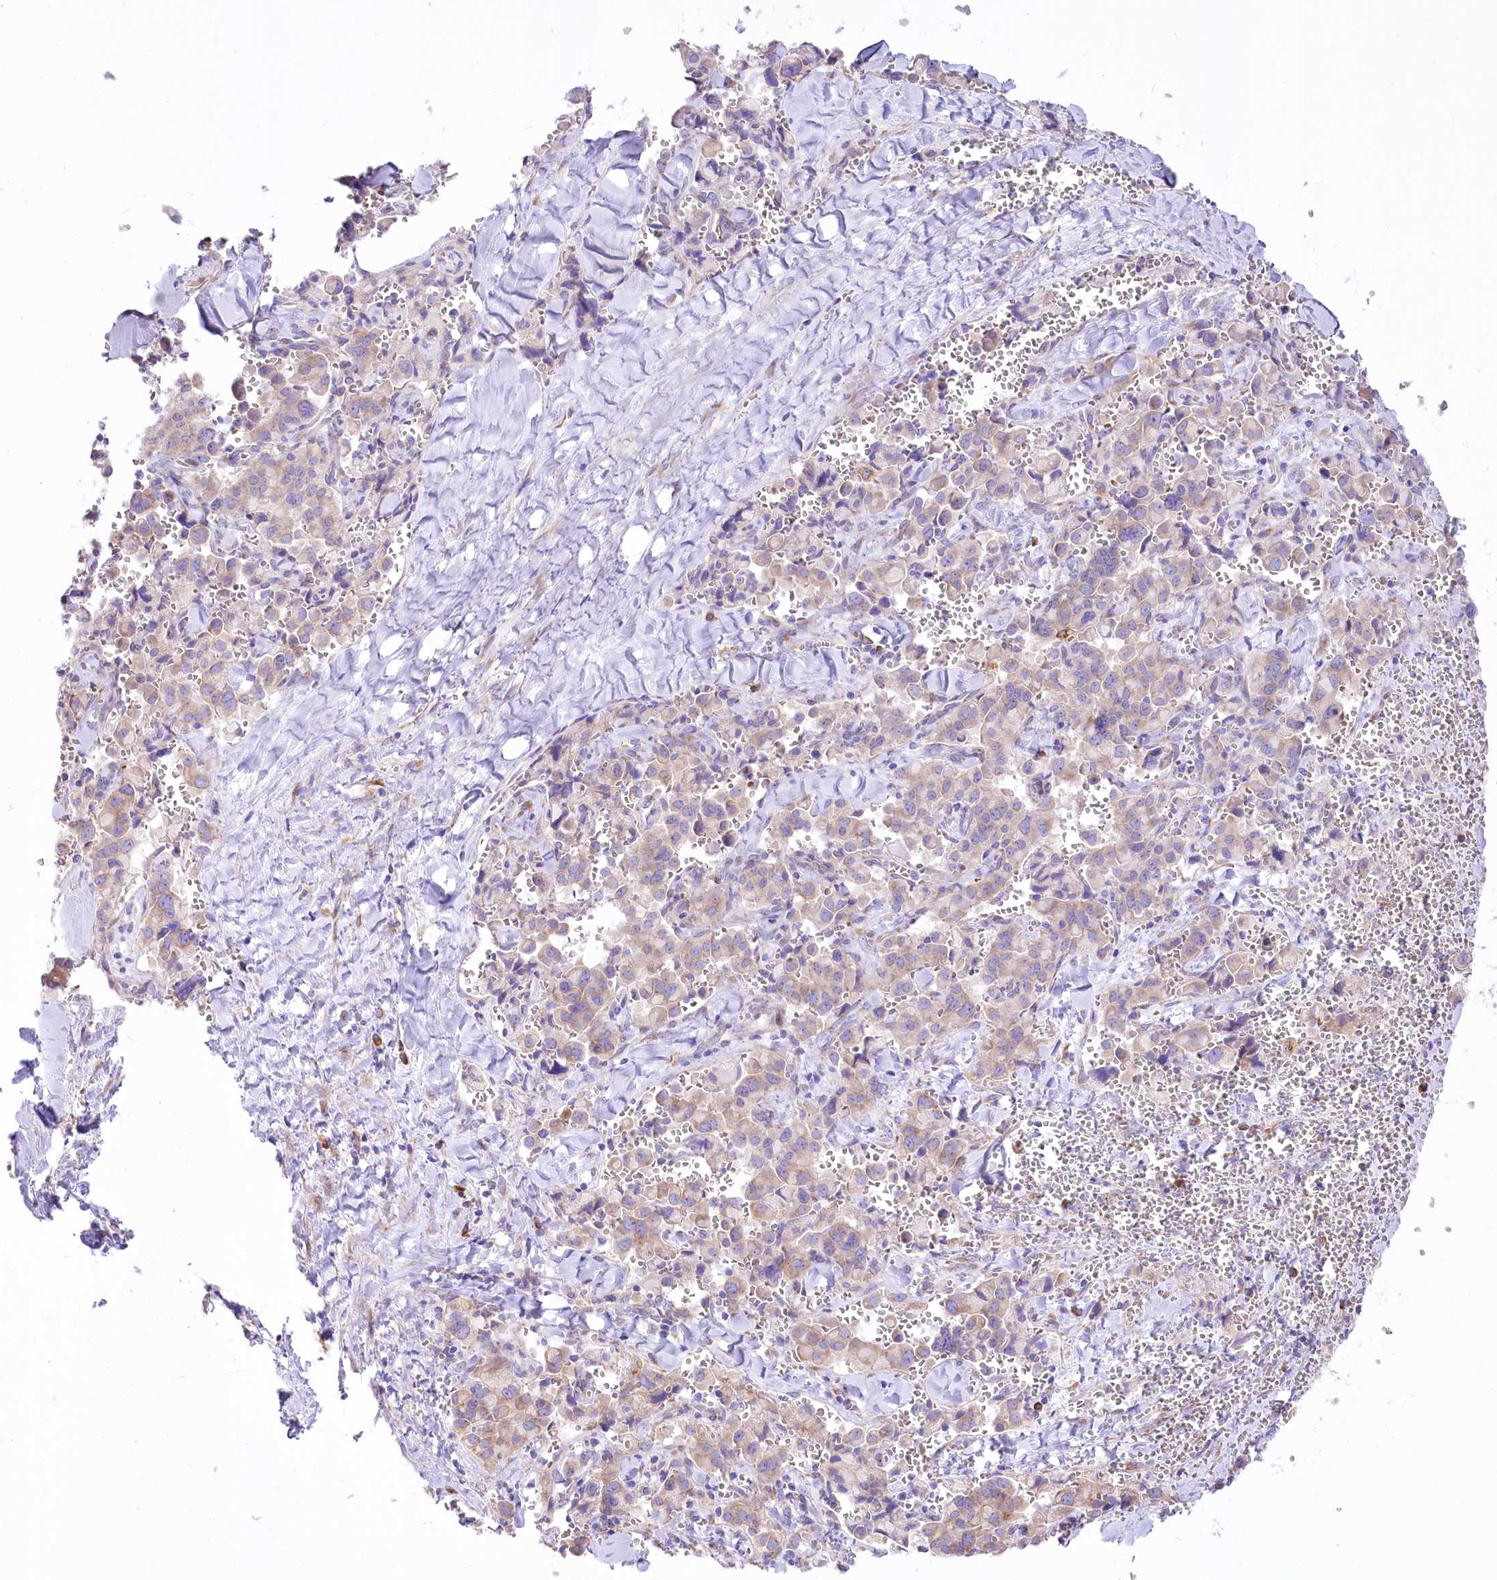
{"staining": {"intensity": "negative", "quantity": "none", "location": "none"}, "tissue": "pancreatic cancer", "cell_type": "Tumor cells", "image_type": "cancer", "snomed": [{"axis": "morphology", "description": "Adenocarcinoma, NOS"}, {"axis": "topography", "description": "Pancreas"}], "caption": "High power microscopy image of an IHC micrograph of pancreatic cancer, revealing no significant expression in tumor cells.", "gene": "STT3B", "patient": {"sex": "male", "age": 65}}